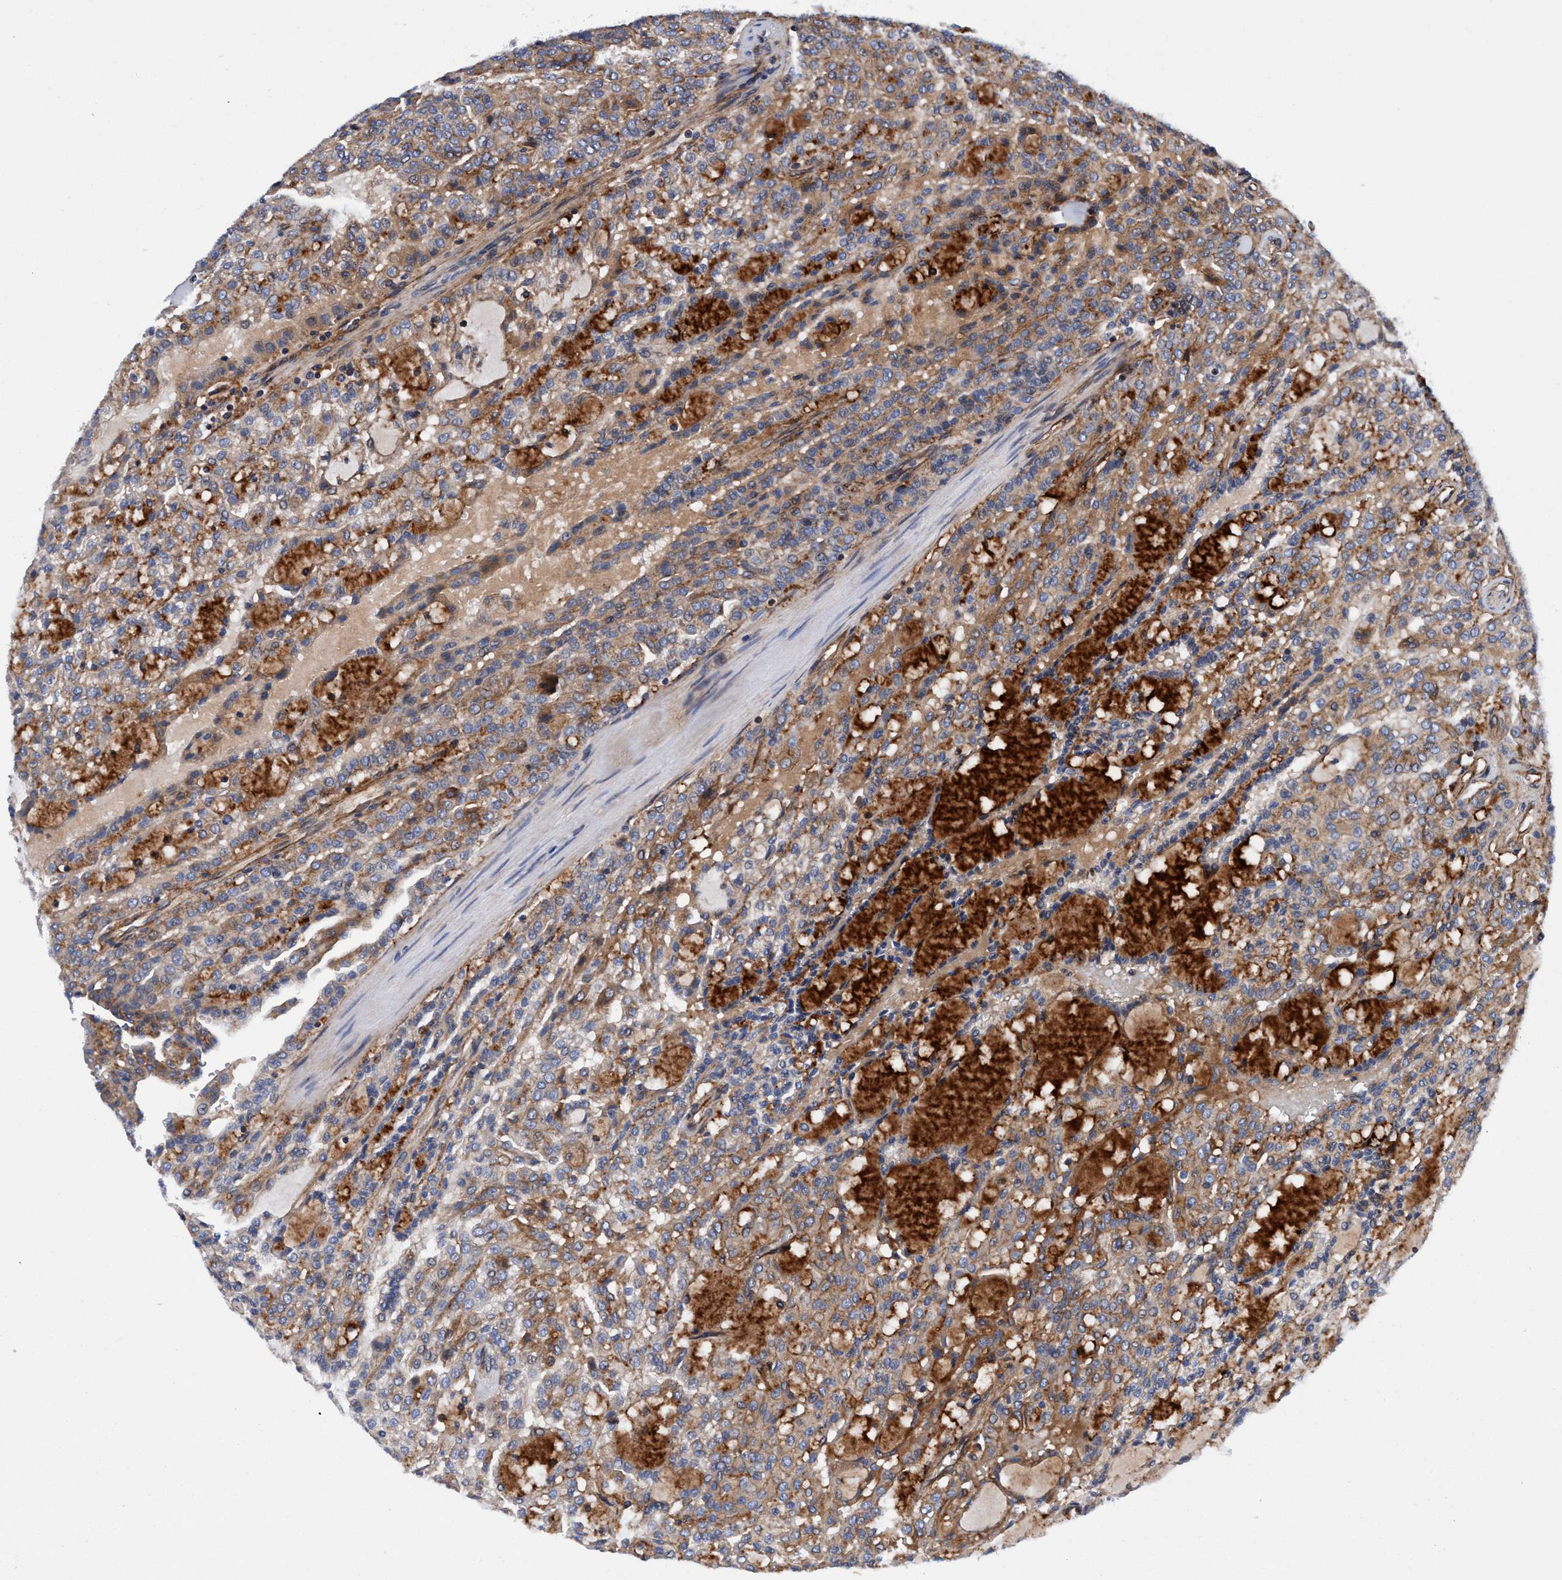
{"staining": {"intensity": "moderate", "quantity": ">75%", "location": "cytoplasmic/membranous"}, "tissue": "renal cancer", "cell_type": "Tumor cells", "image_type": "cancer", "snomed": [{"axis": "morphology", "description": "Adenocarcinoma, NOS"}, {"axis": "topography", "description": "Kidney"}], "caption": "Approximately >75% of tumor cells in human renal adenocarcinoma reveal moderate cytoplasmic/membranous protein positivity as visualized by brown immunohistochemical staining.", "gene": "MCM3AP", "patient": {"sex": "male", "age": 63}}